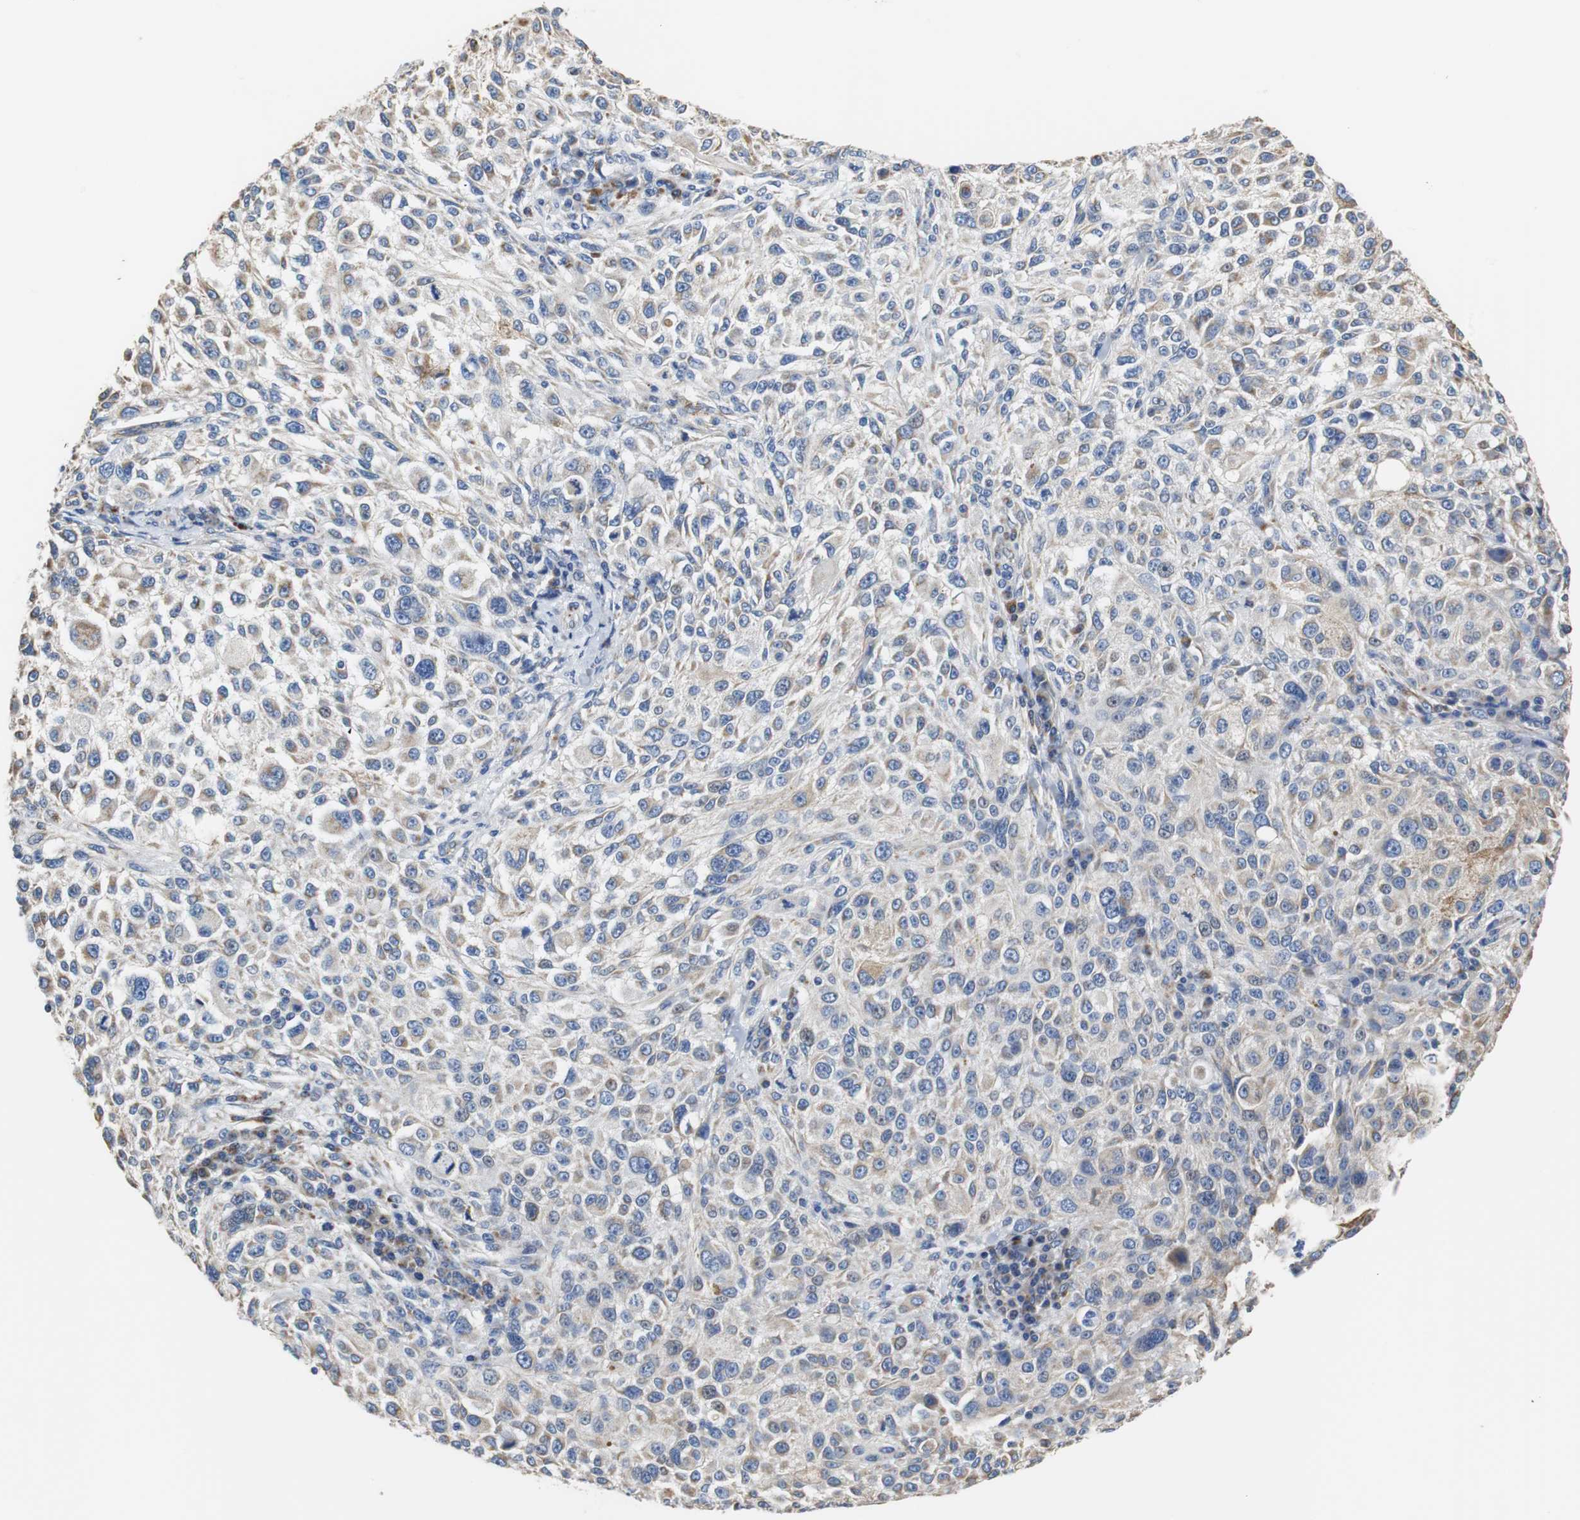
{"staining": {"intensity": "weak", "quantity": "25%-75%", "location": "cytoplasmic/membranous"}, "tissue": "melanoma", "cell_type": "Tumor cells", "image_type": "cancer", "snomed": [{"axis": "morphology", "description": "Necrosis, NOS"}, {"axis": "morphology", "description": "Malignant melanoma, NOS"}, {"axis": "topography", "description": "Skin"}], "caption": "Melanoma tissue reveals weak cytoplasmic/membranous positivity in about 25%-75% of tumor cells", "gene": "PCK1", "patient": {"sex": "female", "age": 87}}